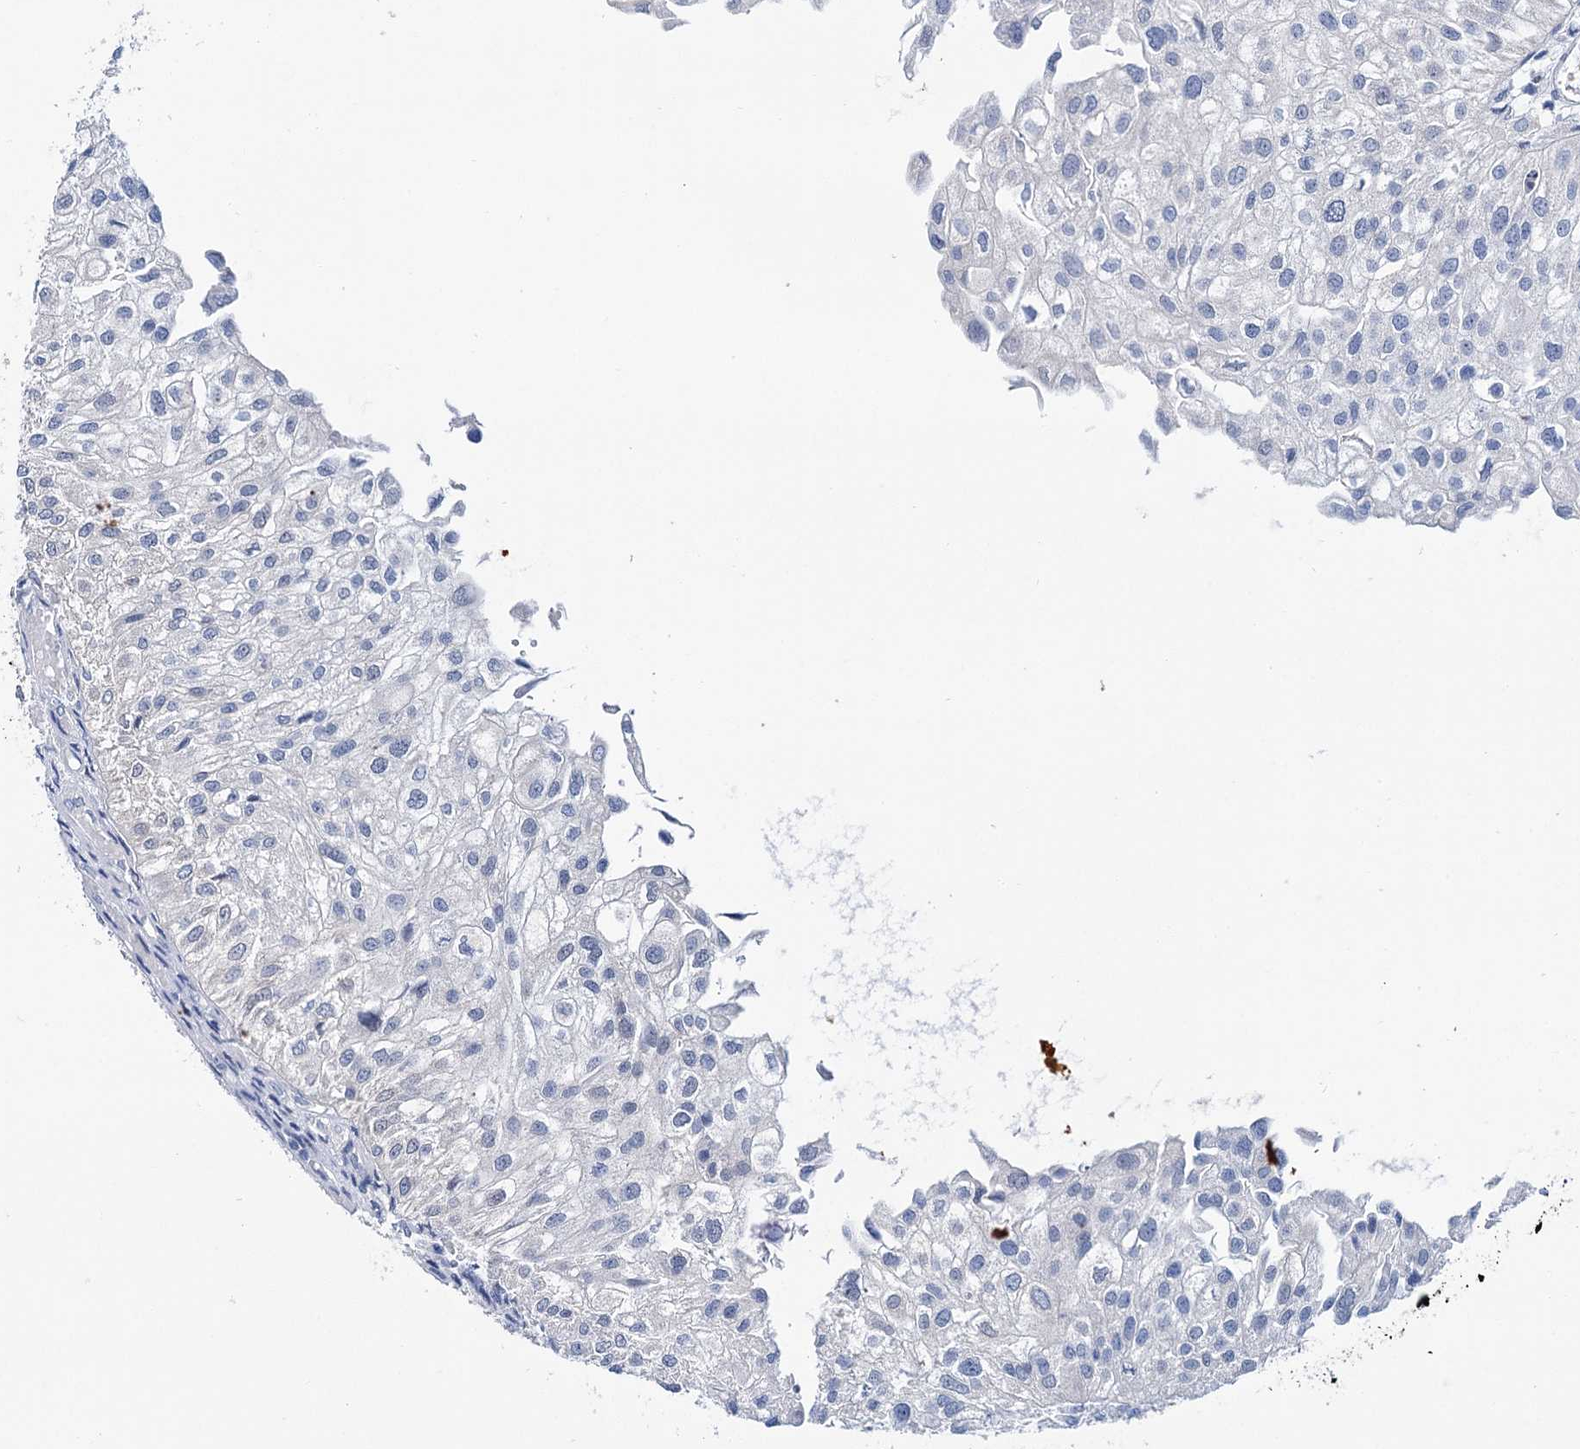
{"staining": {"intensity": "negative", "quantity": "none", "location": "none"}, "tissue": "urothelial cancer", "cell_type": "Tumor cells", "image_type": "cancer", "snomed": [{"axis": "morphology", "description": "Urothelial carcinoma, Low grade"}, {"axis": "topography", "description": "Urinary bladder"}], "caption": "Tumor cells are negative for brown protein staining in low-grade urothelial carcinoma.", "gene": "LYZL4", "patient": {"sex": "female", "age": 89}}